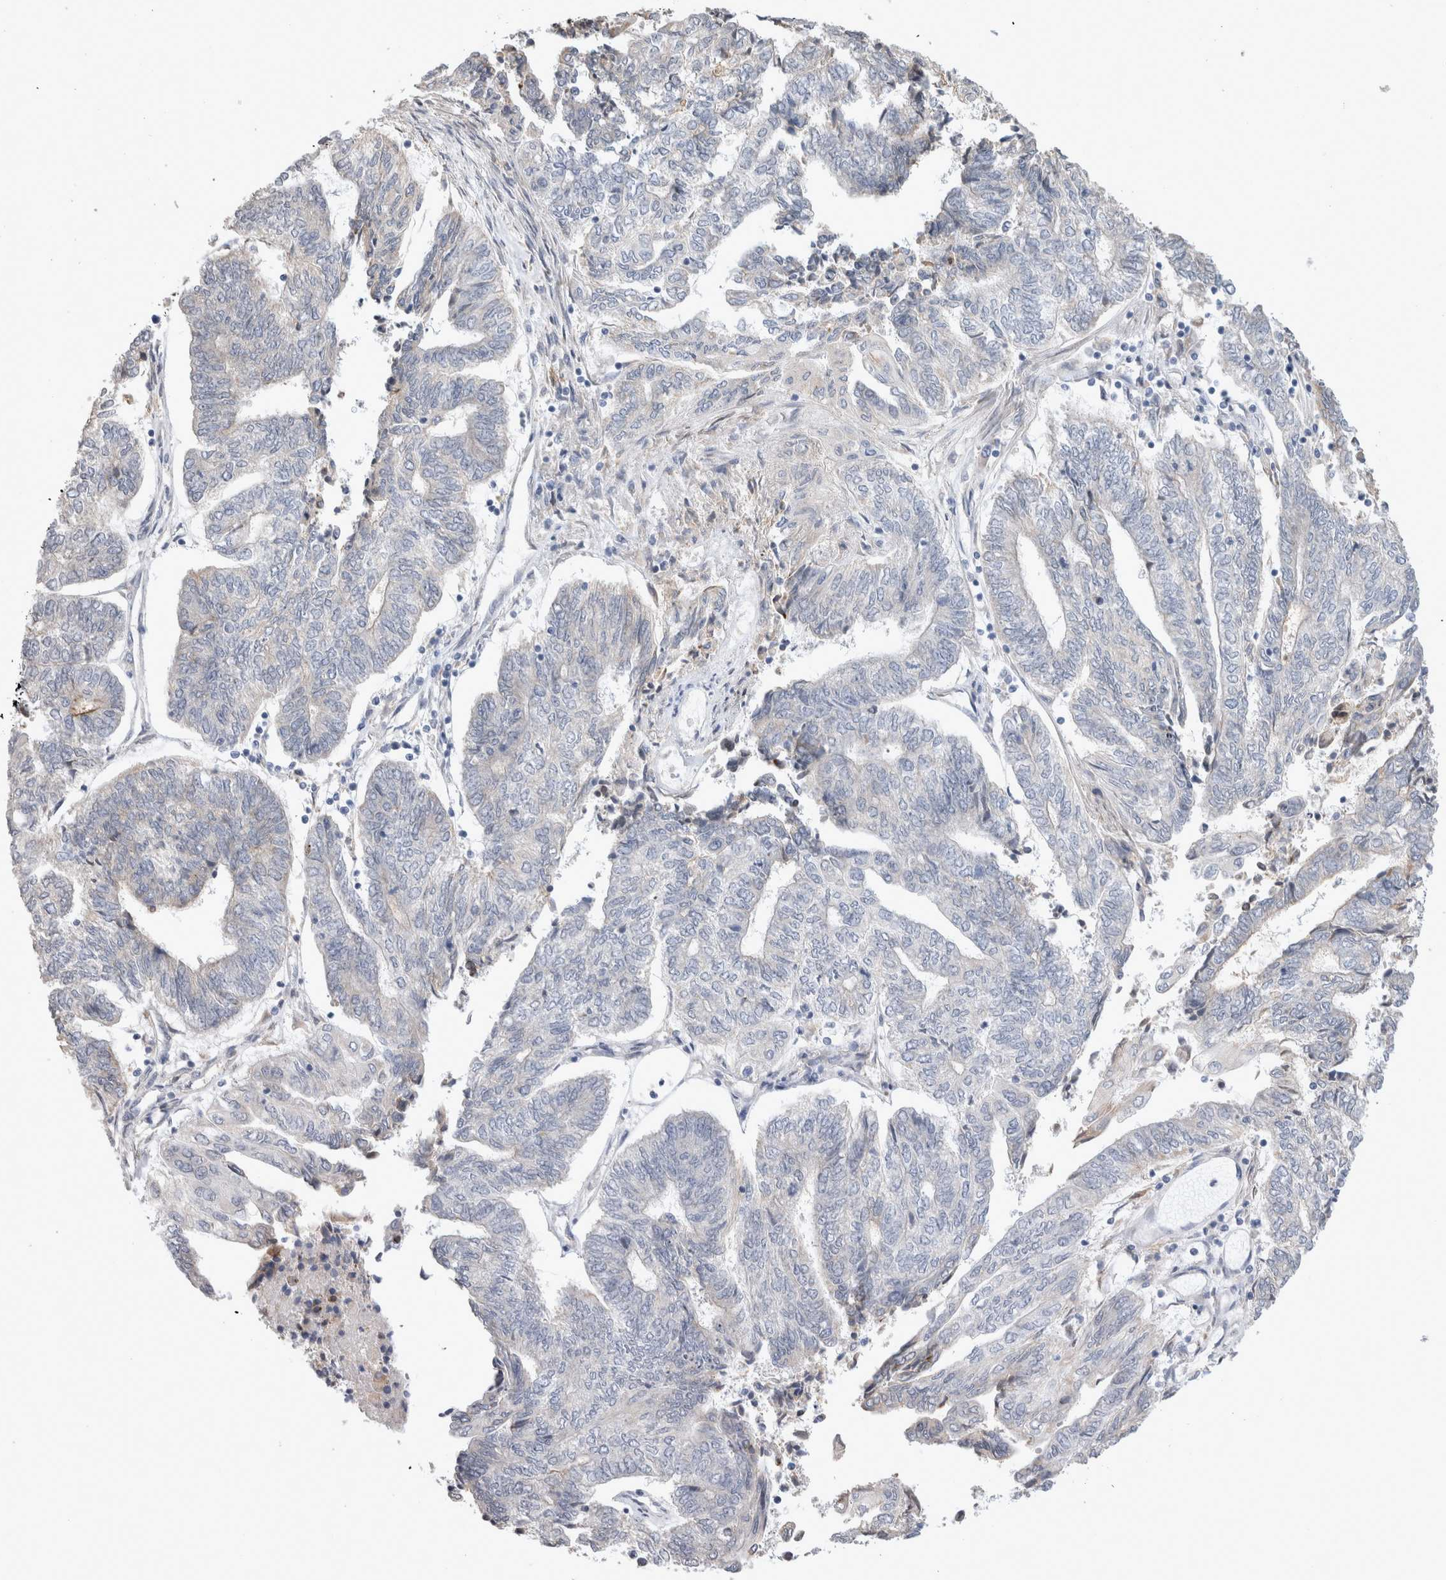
{"staining": {"intensity": "moderate", "quantity": "<25%", "location": "cytoplasmic/membranous"}, "tissue": "endometrial cancer", "cell_type": "Tumor cells", "image_type": "cancer", "snomed": [{"axis": "morphology", "description": "Adenocarcinoma, NOS"}, {"axis": "topography", "description": "Uterus"}, {"axis": "topography", "description": "Endometrium"}], "caption": "There is low levels of moderate cytoplasmic/membranous staining in tumor cells of endometrial cancer, as demonstrated by immunohistochemical staining (brown color).", "gene": "TRMT9B", "patient": {"sex": "female", "age": 70}}